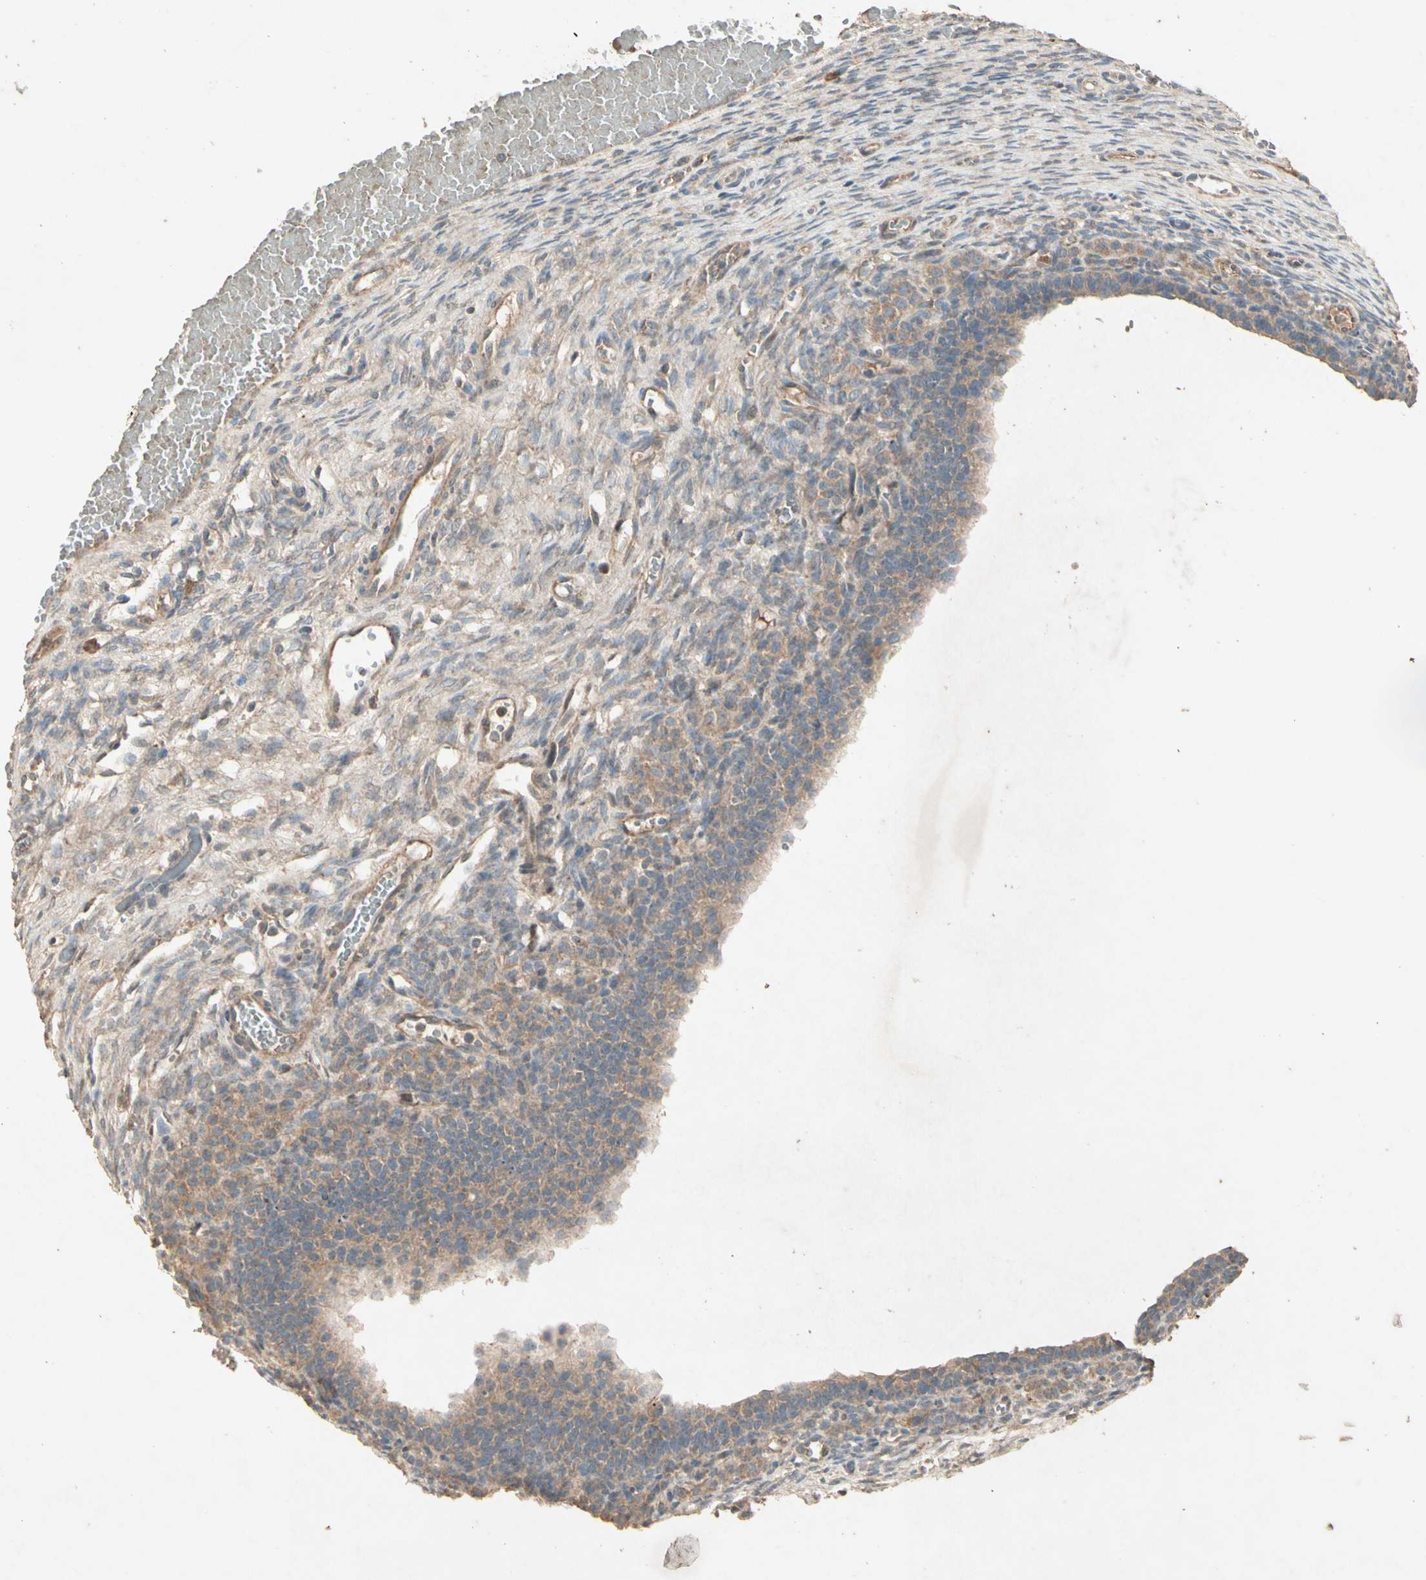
{"staining": {"intensity": "moderate", "quantity": ">75%", "location": "cytoplasmic/membranous"}, "tissue": "ovary", "cell_type": "Follicle cells", "image_type": "normal", "snomed": [{"axis": "morphology", "description": "Normal tissue, NOS"}, {"axis": "topography", "description": "Ovary"}], "caption": "Ovary stained with immunohistochemistry (IHC) shows moderate cytoplasmic/membranous positivity in about >75% of follicle cells. The staining was performed using DAB, with brown indicating positive protein expression. Nuclei are stained blue with hematoxylin.", "gene": "GPLD1", "patient": {"sex": "female", "age": 33}}